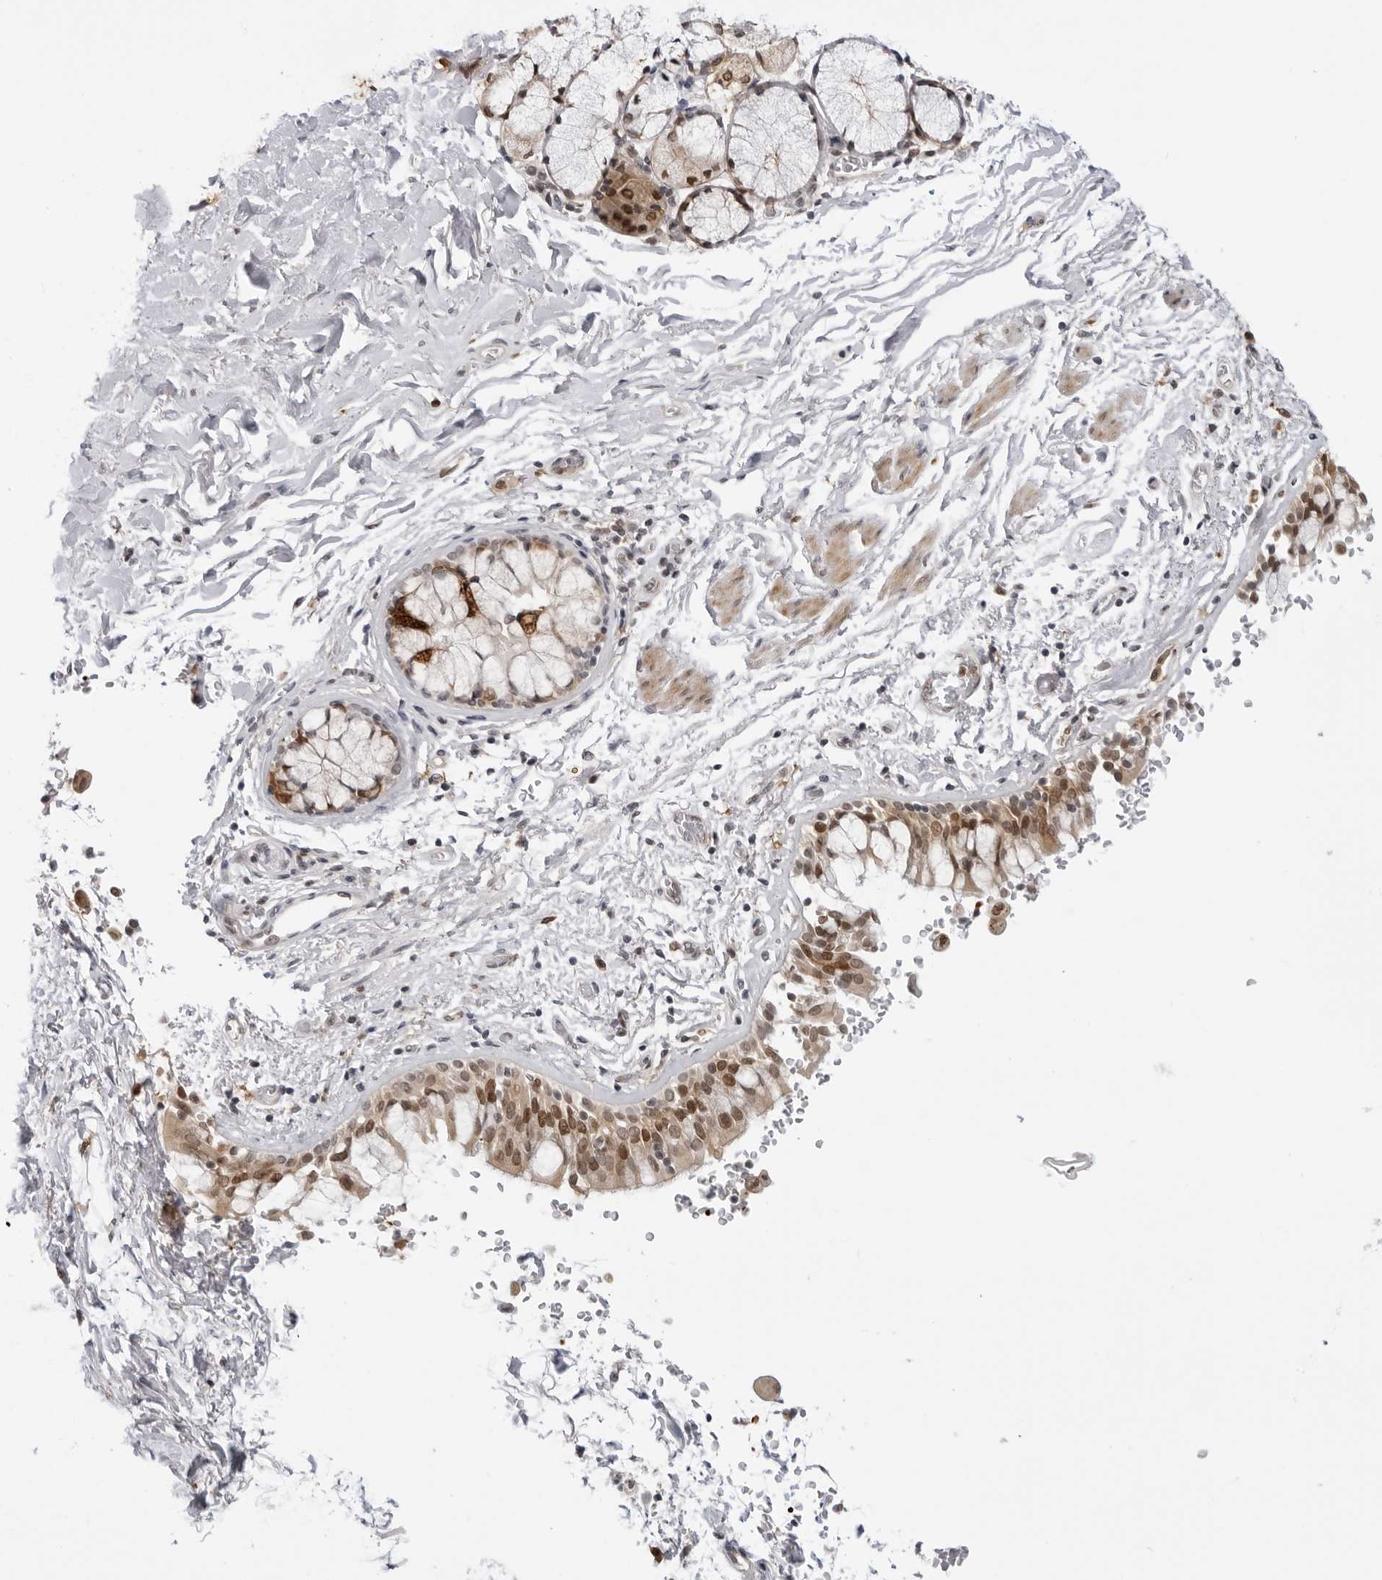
{"staining": {"intensity": "moderate", "quantity": ">75%", "location": "cytoplasmic/membranous,nuclear"}, "tissue": "bronchus", "cell_type": "Respiratory epithelial cells", "image_type": "normal", "snomed": [{"axis": "morphology", "description": "Normal tissue, NOS"}, {"axis": "morphology", "description": "Inflammation, NOS"}, {"axis": "topography", "description": "Cartilage tissue"}, {"axis": "topography", "description": "Bronchus"}, {"axis": "topography", "description": "Lung"}], "caption": "Approximately >75% of respiratory epithelial cells in unremarkable bronchus show moderate cytoplasmic/membranous,nuclear protein positivity as visualized by brown immunohistochemical staining.", "gene": "SRGAP2", "patient": {"sex": "female", "age": 64}}